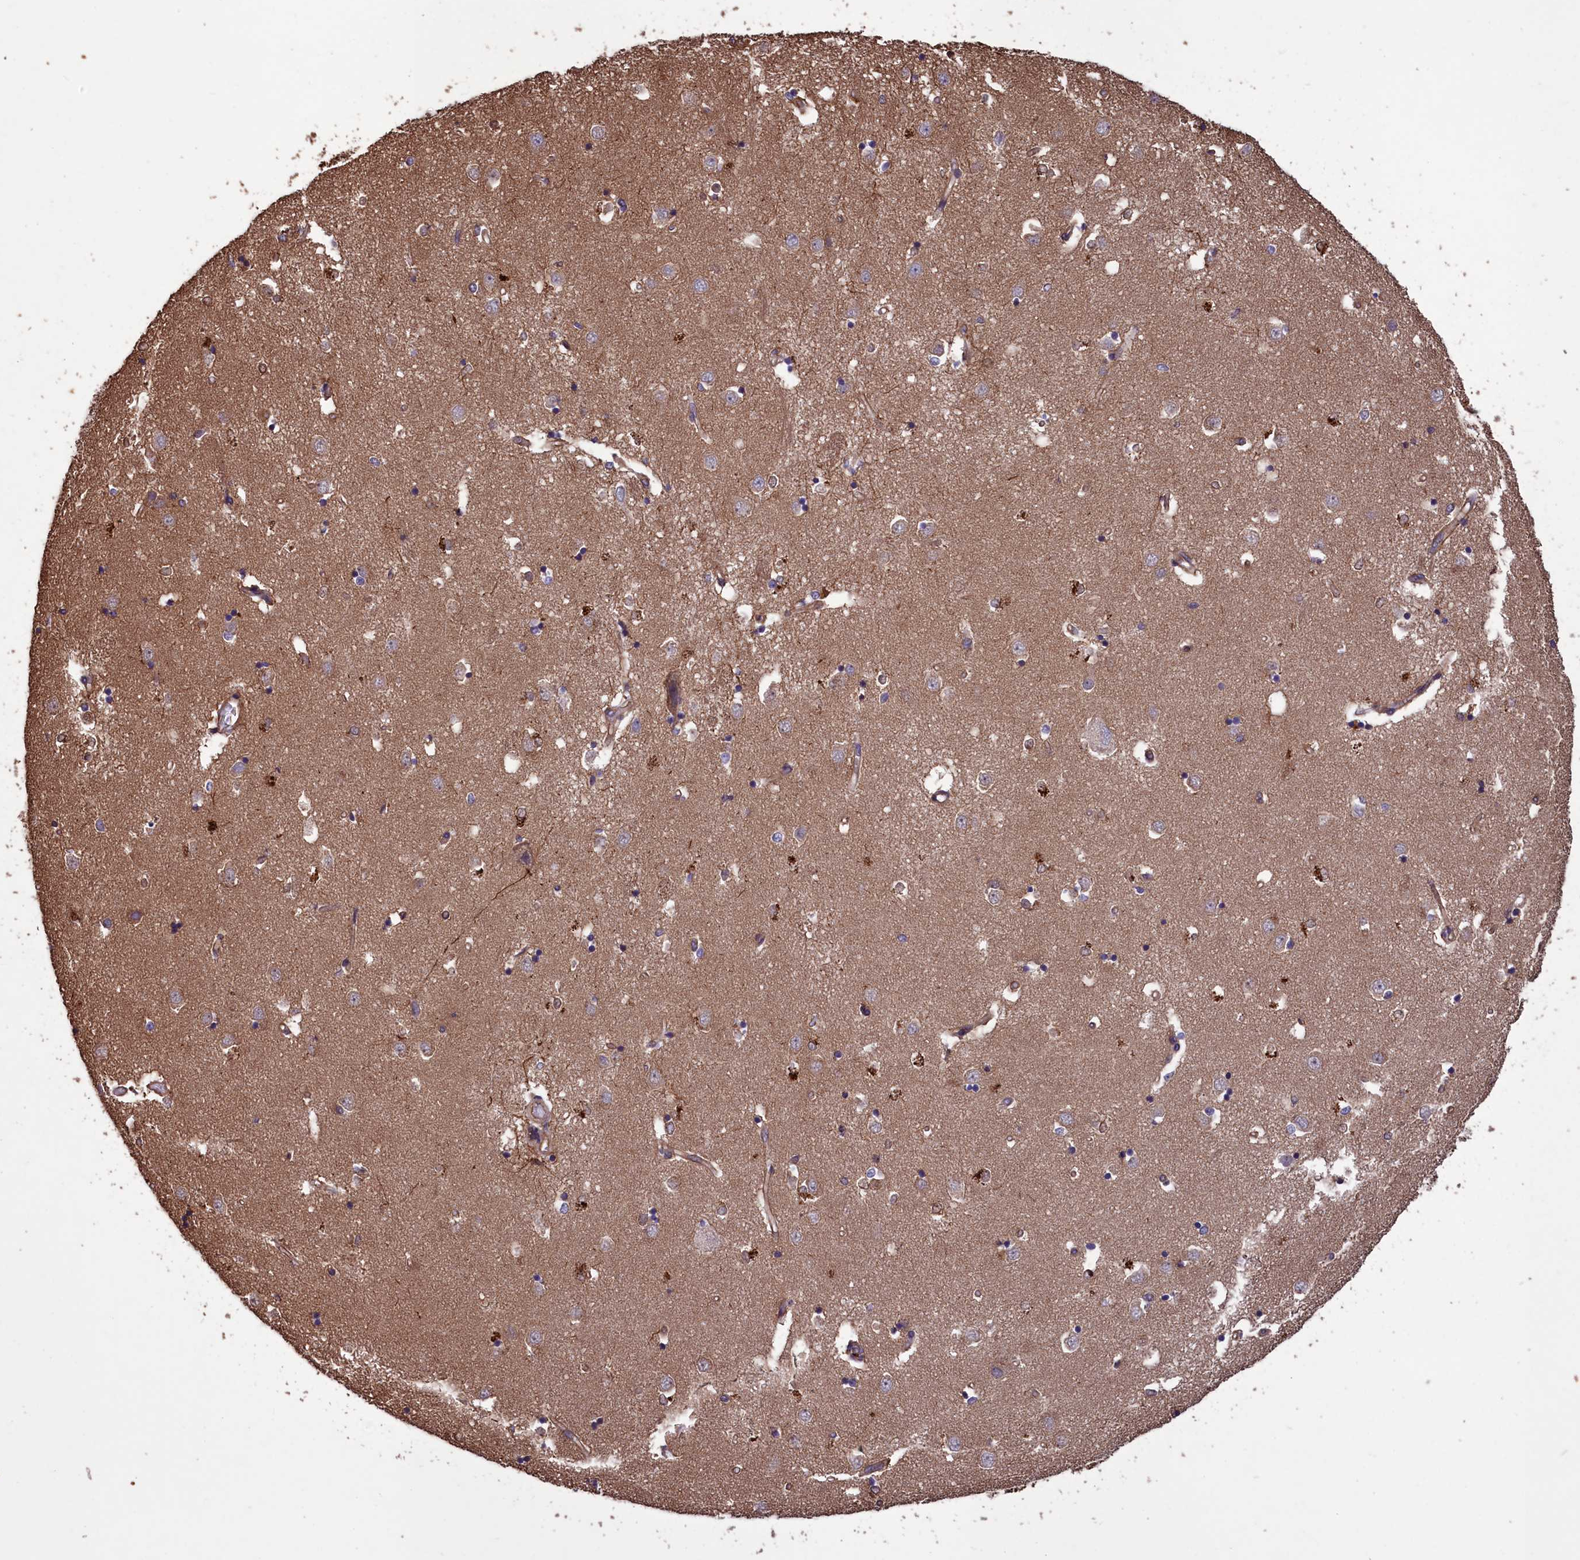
{"staining": {"intensity": "moderate", "quantity": "<25%", "location": "cytoplasmic/membranous"}, "tissue": "caudate", "cell_type": "Glial cells", "image_type": "normal", "snomed": [{"axis": "morphology", "description": "Normal tissue, NOS"}, {"axis": "topography", "description": "Lateral ventricle wall"}], "caption": "Glial cells demonstrate moderate cytoplasmic/membranous expression in about <25% of cells in unremarkable caudate. (DAB IHC, brown staining for protein, blue staining for nuclei).", "gene": "DAPK3", "patient": {"sex": "male", "age": 45}}